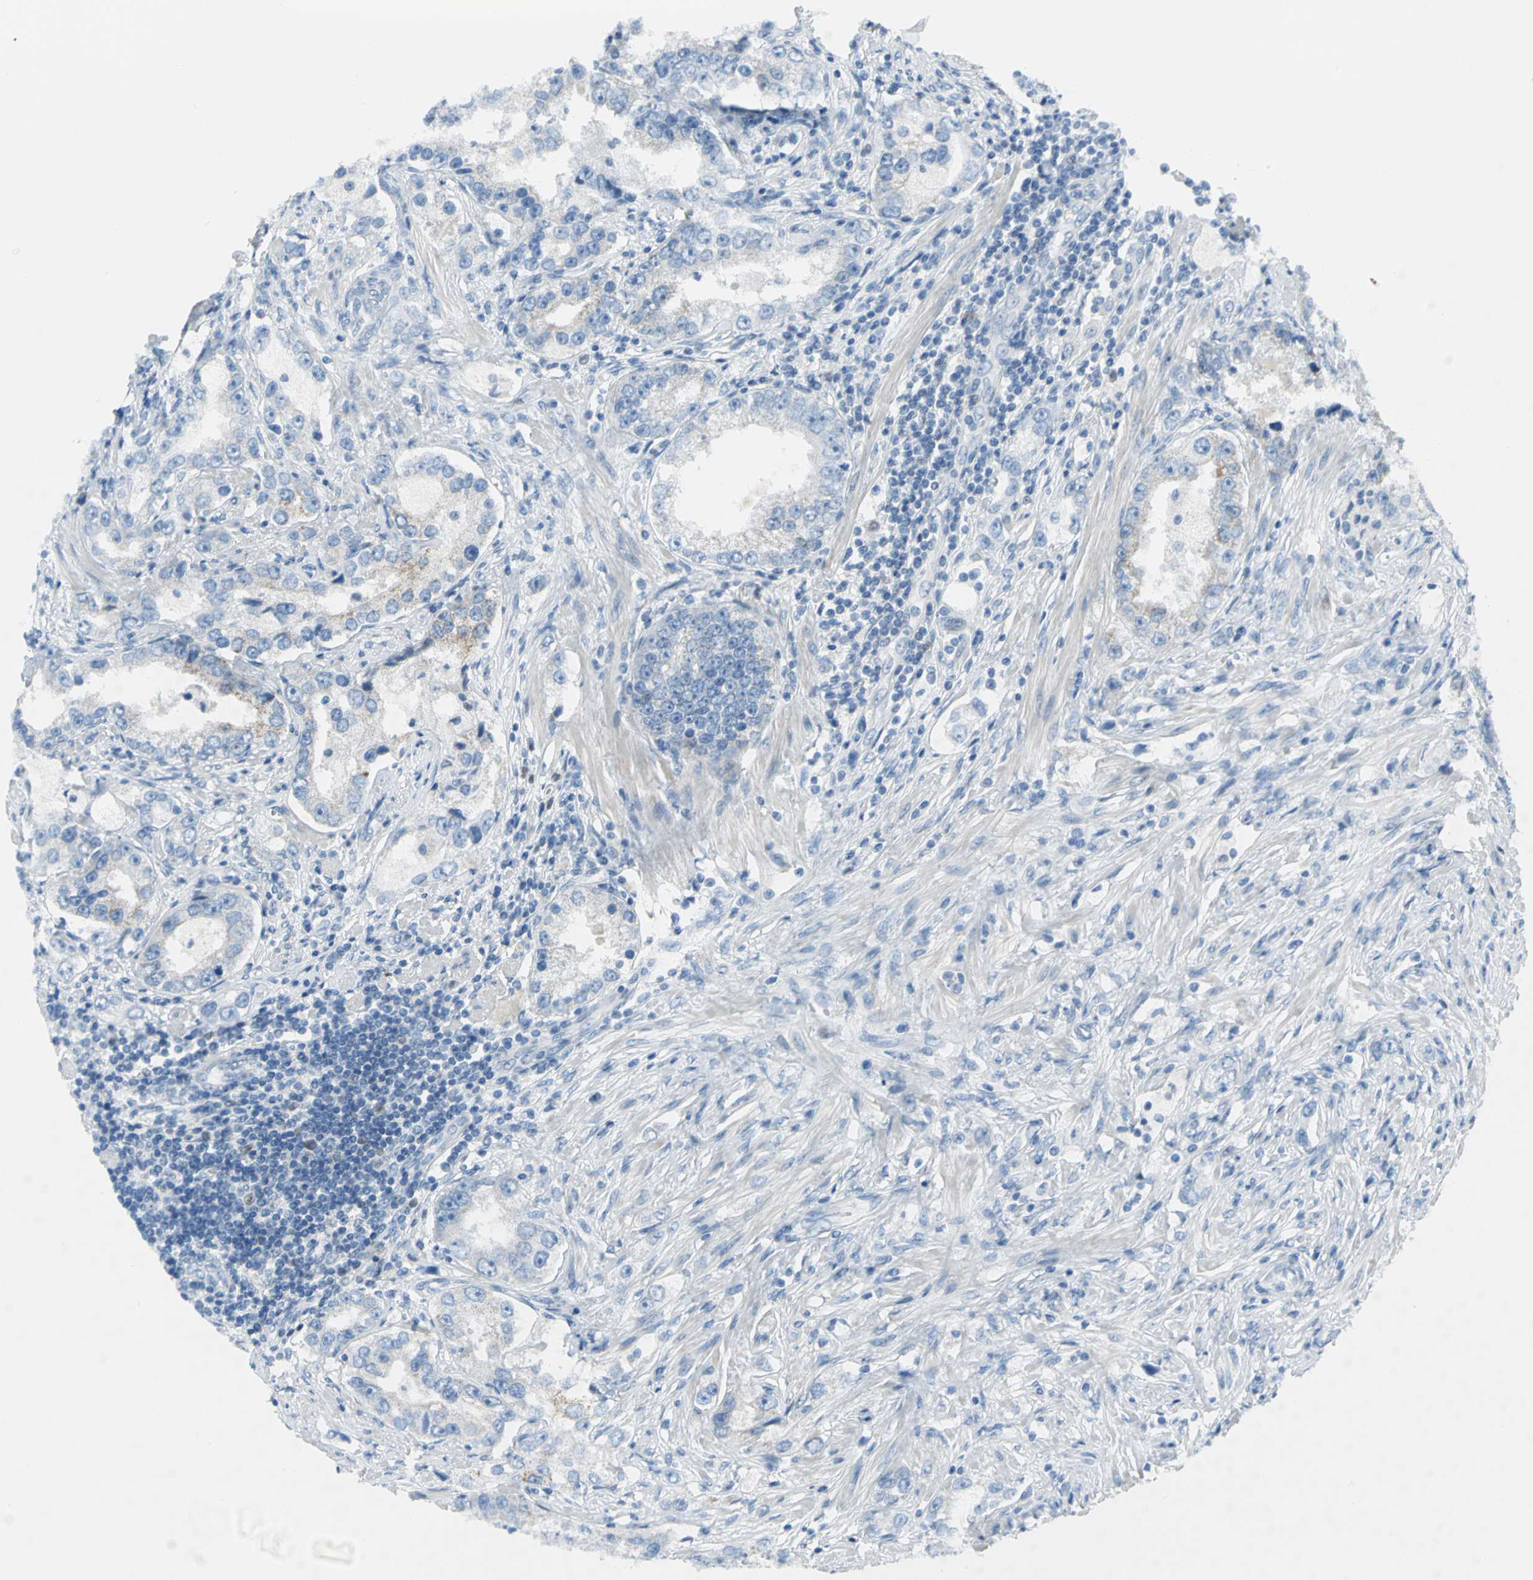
{"staining": {"intensity": "negative", "quantity": "none", "location": "none"}, "tissue": "prostate cancer", "cell_type": "Tumor cells", "image_type": "cancer", "snomed": [{"axis": "morphology", "description": "Adenocarcinoma, High grade"}, {"axis": "topography", "description": "Prostate"}], "caption": "A photomicrograph of human prostate adenocarcinoma (high-grade) is negative for staining in tumor cells.", "gene": "MCM3", "patient": {"sex": "male", "age": 63}}